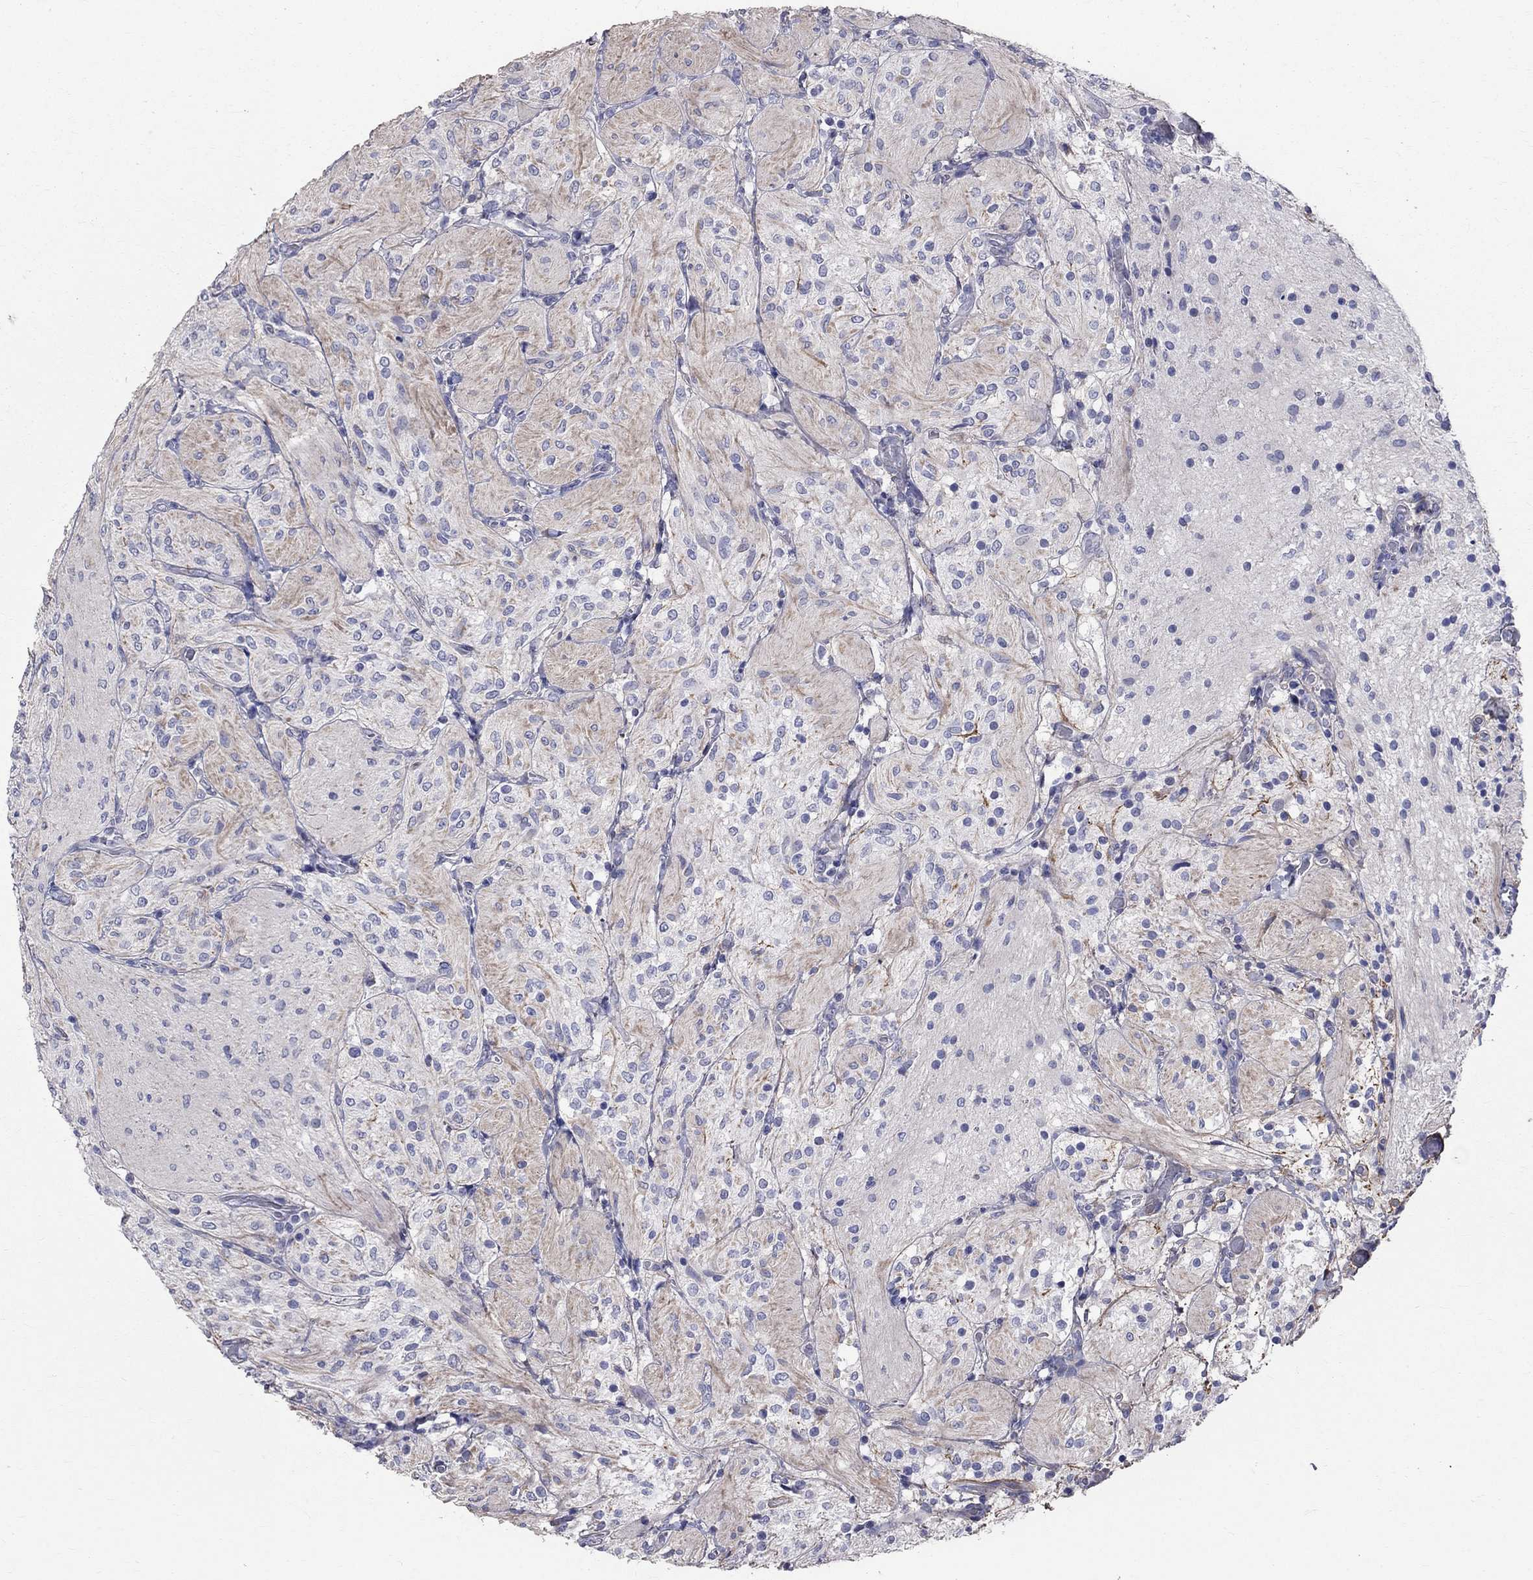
{"staining": {"intensity": "weak", "quantity": "<25%", "location": "cytoplasmic/membranous"}, "tissue": "glioma", "cell_type": "Tumor cells", "image_type": "cancer", "snomed": [{"axis": "morphology", "description": "Glioma, malignant, Low grade"}, {"axis": "topography", "description": "Brain"}], "caption": "Low-grade glioma (malignant) was stained to show a protein in brown. There is no significant staining in tumor cells.", "gene": "ANXA10", "patient": {"sex": "male", "age": 3}}